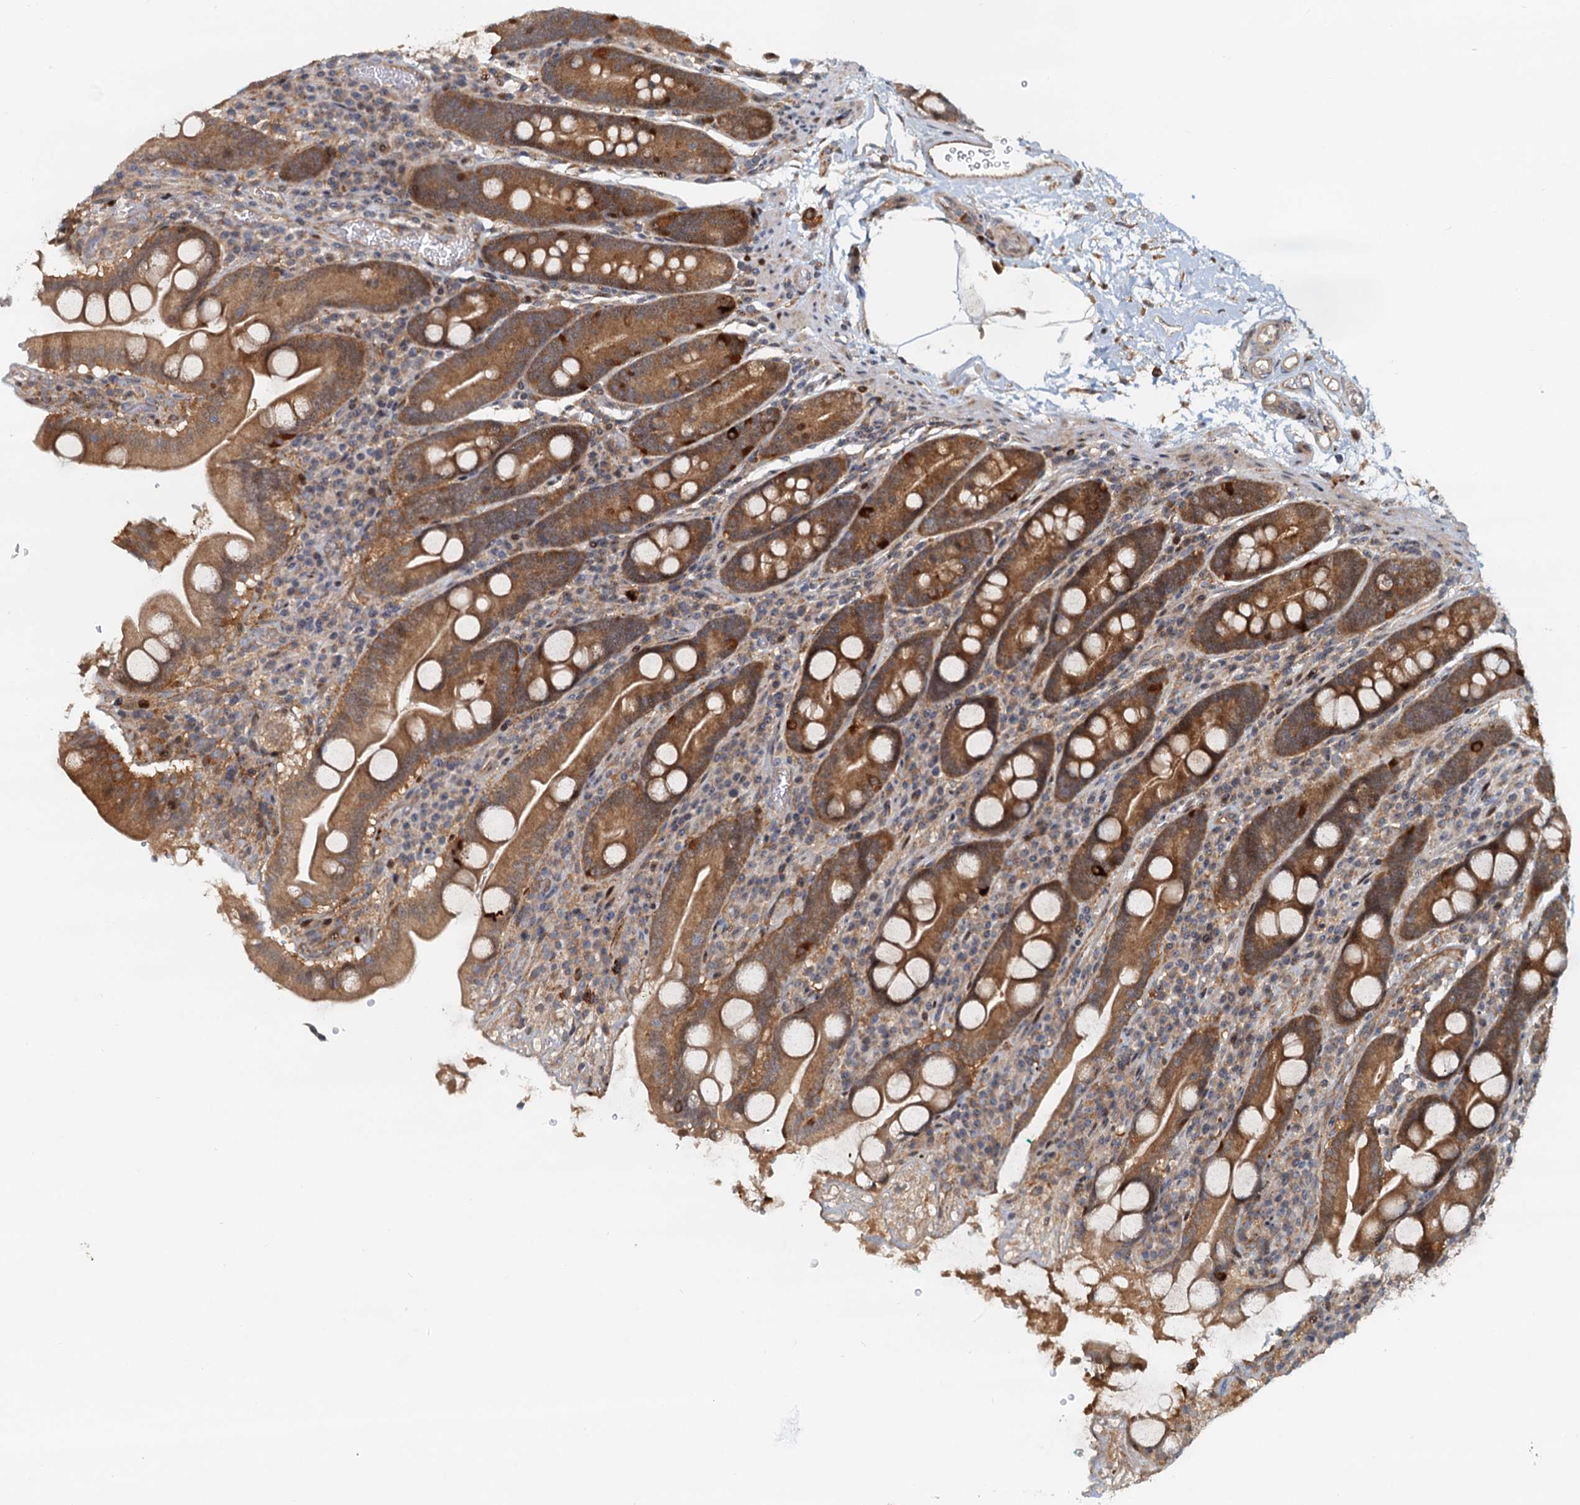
{"staining": {"intensity": "moderate", "quantity": ">75%", "location": "cytoplasmic/membranous"}, "tissue": "duodenum", "cell_type": "Glandular cells", "image_type": "normal", "snomed": [{"axis": "morphology", "description": "Normal tissue, NOS"}, {"axis": "topography", "description": "Duodenum"}], "caption": "Protein expression by immunohistochemistry displays moderate cytoplasmic/membranous positivity in about >75% of glandular cells in benign duodenum. The protein is shown in brown color, while the nuclei are stained blue.", "gene": "TOLLIP", "patient": {"sex": "male", "age": 35}}